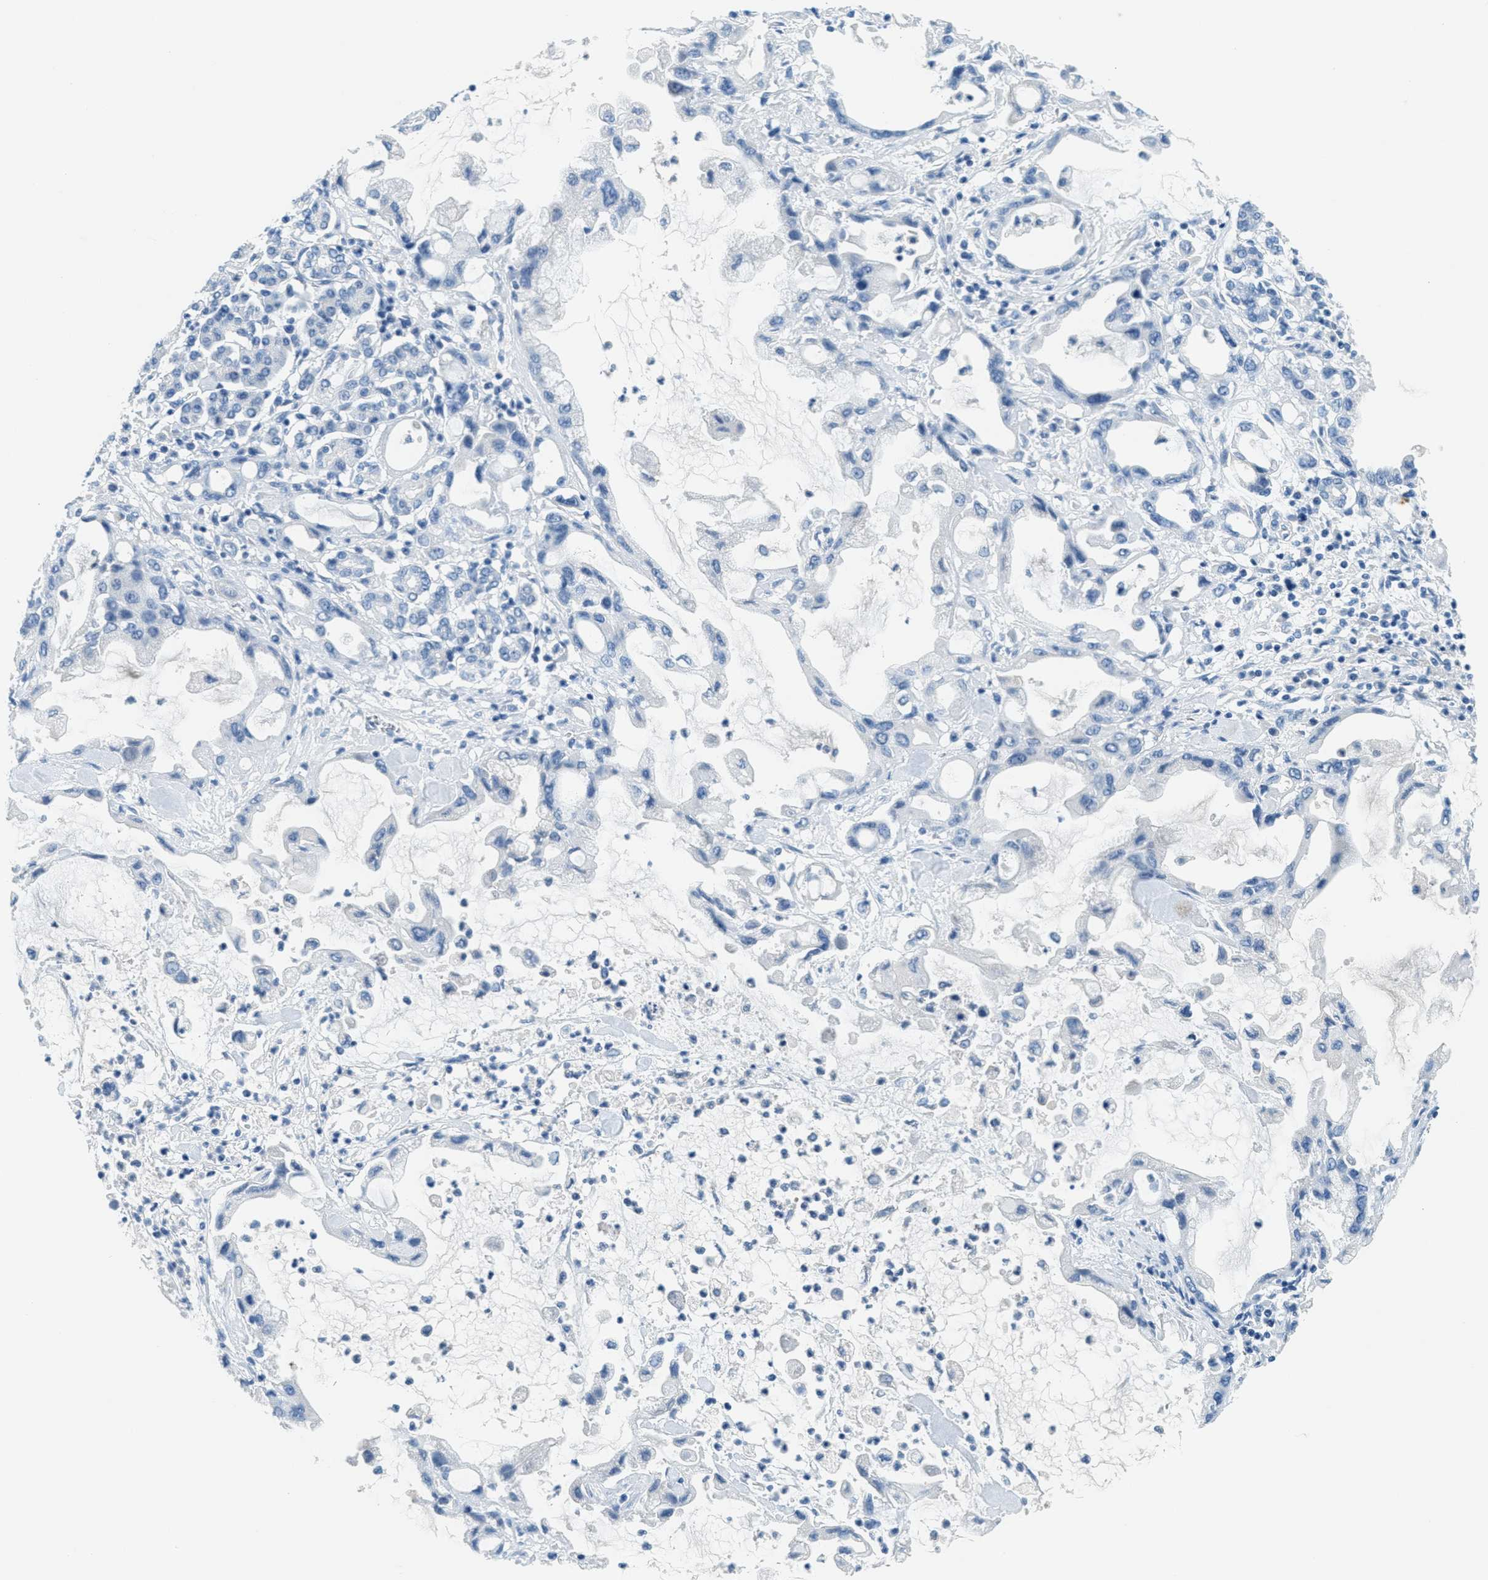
{"staining": {"intensity": "negative", "quantity": "none", "location": "none"}, "tissue": "pancreatic cancer", "cell_type": "Tumor cells", "image_type": "cancer", "snomed": [{"axis": "morphology", "description": "Adenocarcinoma, NOS"}, {"axis": "topography", "description": "Pancreas"}], "caption": "Micrograph shows no protein staining in tumor cells of pancreatic cancer (adenocarcinoma) tissue.", "gene": "A2M", "patient": {"sex": "female", "age": 57}}